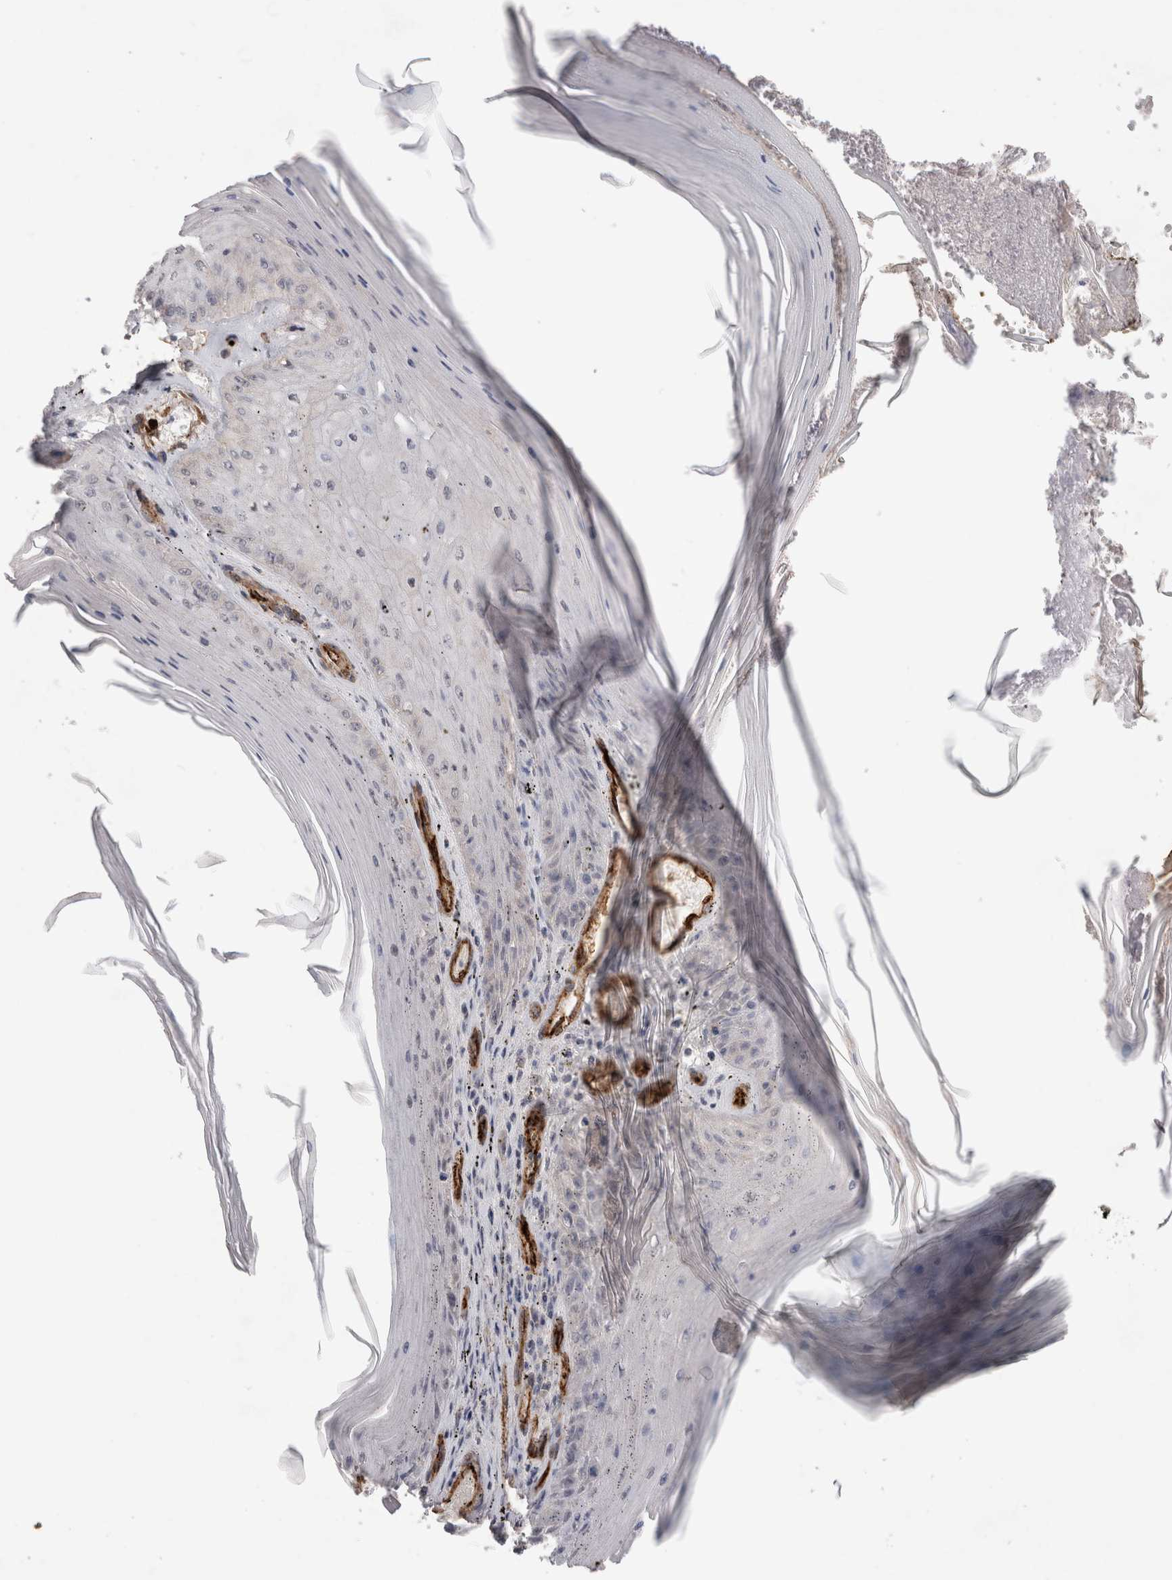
{"staining": {"intensity": "negative", "quantity": "none", "location": "none"}, "tissue": "skin cancer", "cell_type": "Tumor cells", "image_type": "cancer", "snomed": [{"axis": "morphology", "description": "Squamous cell carcinoma, NOS"}, {"axis": "topography", "description": "Skin"}], "caption": "Immunohistochemistry of skin cancer (squamous cell carcinoma) demonstrates no positivity in tumor cells.", "gene": "CDH13", "patient": {"sex": "female", "age": 73}}